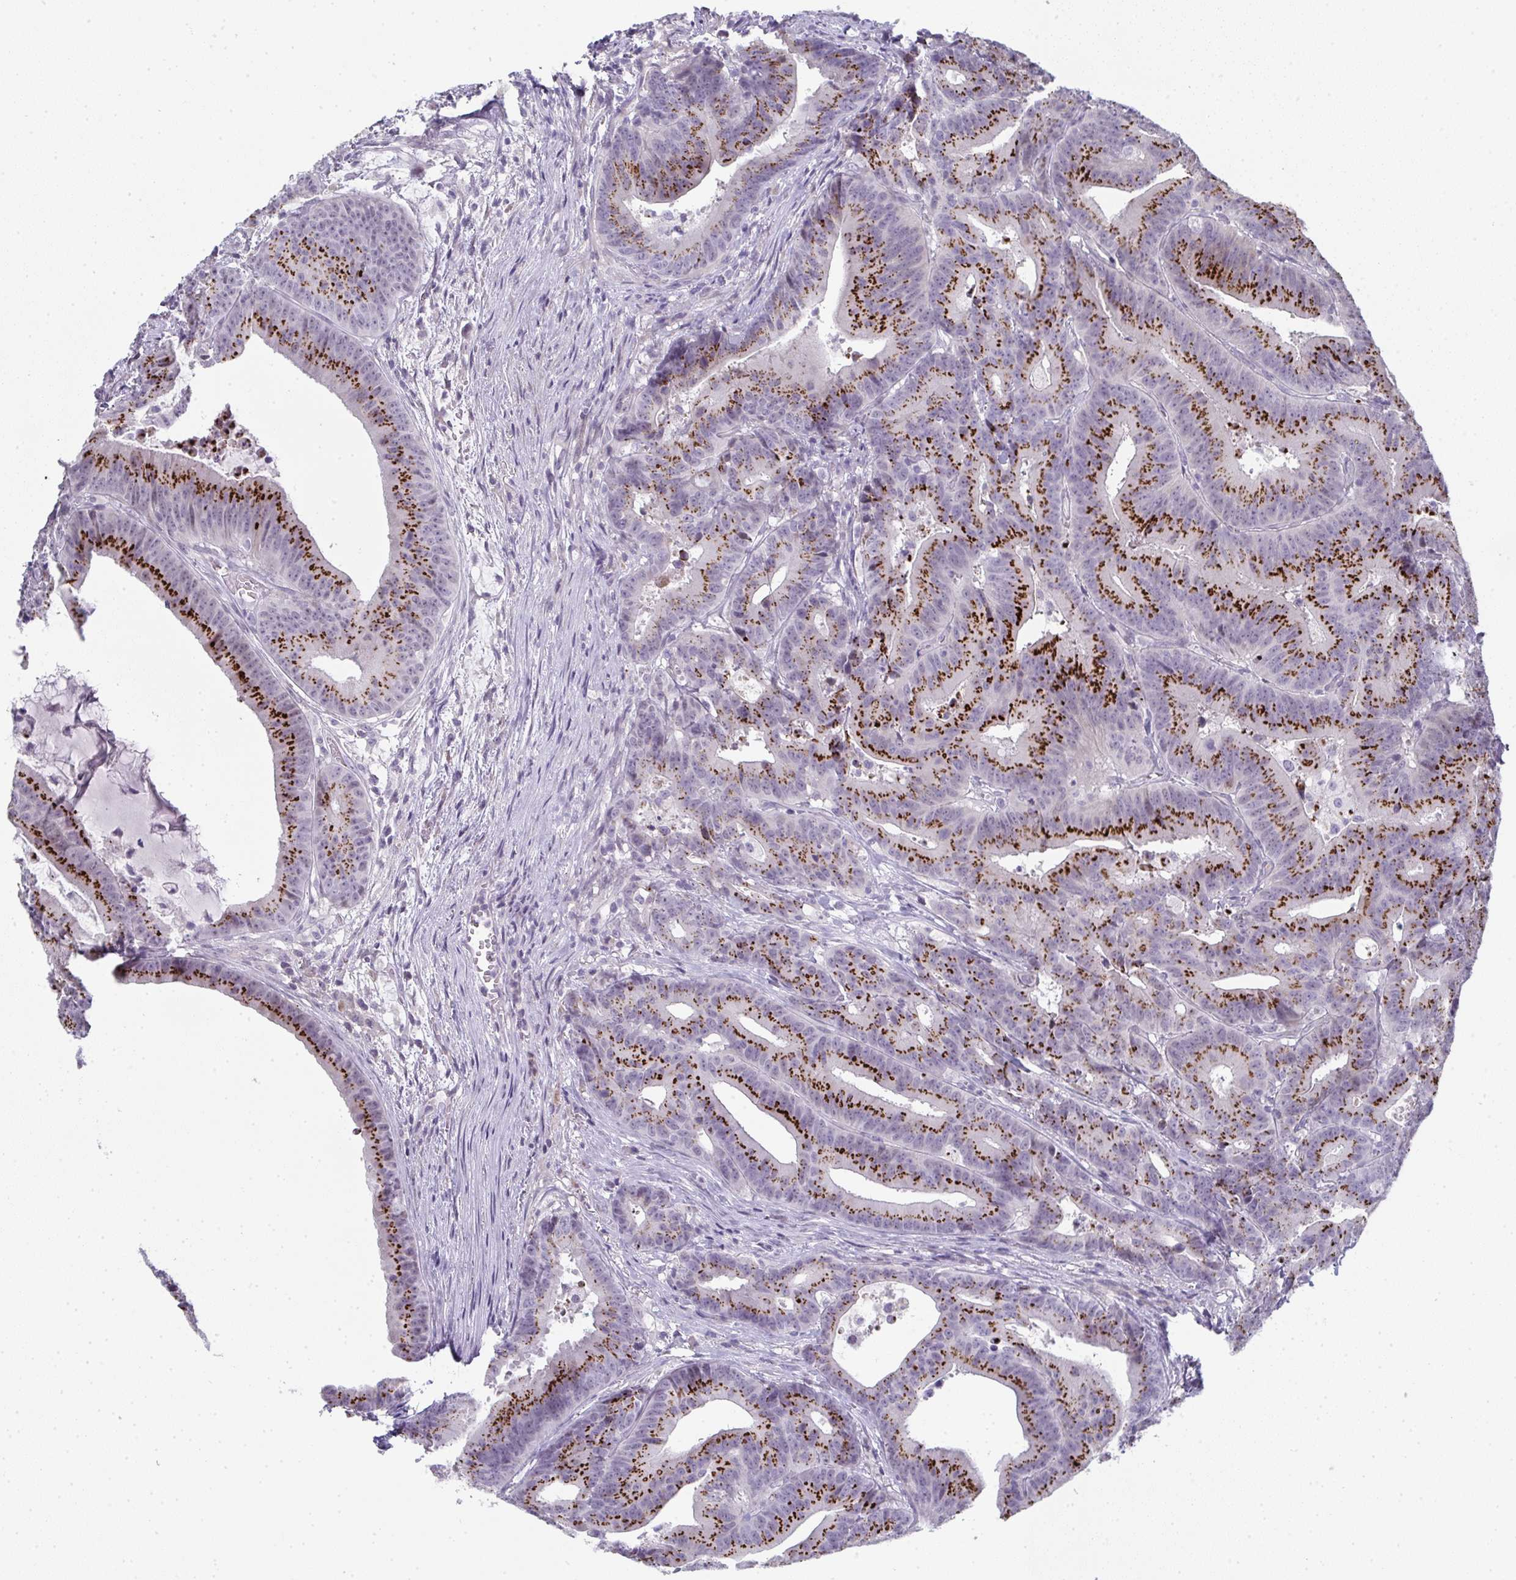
{"staining": {"intensity": "strong", "quantity": ">75%", "location": "cytoplasmic/membranous"}, "tissue": "colorectal cancer", "cell_type": "Tumor cells", "image_type": "cancer", "snomed": [{"axis": "morphology", "description": "Adenocarcinoma, NOS"}, {"axis": "topography", "description": "Colon"}], "caption": "A brown stain labels strong cytoplasmic/membranous positivity of a protein in human colorectal adenocarcinoma tumor cells. (Stains: DAB in brown, nuclei in blue, Microscopy: brightfield microscopy at high magnification).", "gene": "A1CF", "patient": {"sex": "female", "age": 78}}